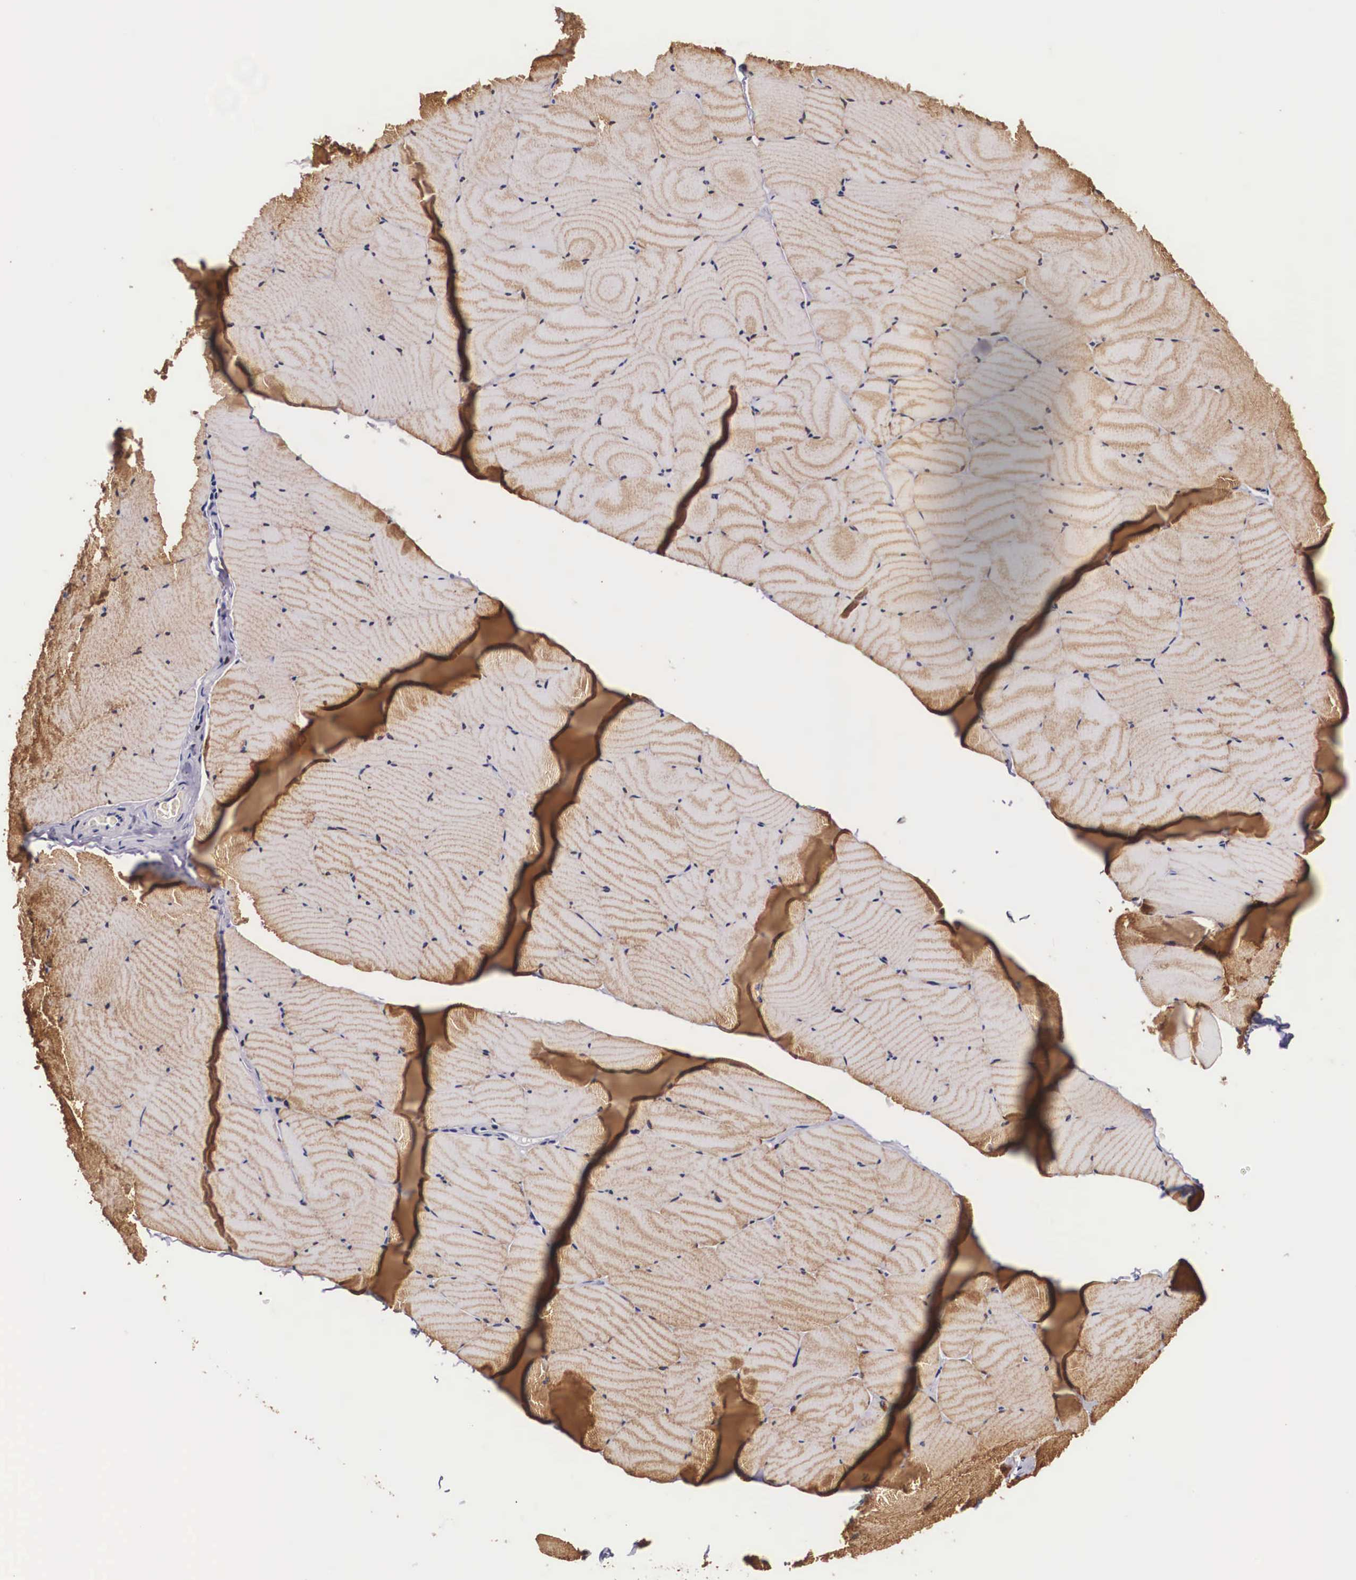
{"staining": {"intensity": "strong", "quantity": ">75%", "location": "cytoplasmic/membranous"}, "tissue": "skeletal muscle", "cell_type": "Myocytes", "image_type": "normal", "snomed": [{"axis": "morphology", "description": "Normal tissue, NOS"}, {"axis": "topography", "description": "Skeletal muscle"}, {"axis": "topography", "description": "Salivary gland"}], "caption": "DAB (3,3'-diaminobenzidine) immunohistochemical staining of normal skeletal muscle exhibits strong cytoplasmic/membranous protein positivity in about >75% of myocytes. Using DAB (brown) and hematoxylin (blue) stains, captured at high magnification using brightfield microscopy.", "gene": "KHDRBS3", "patient": {"sex": "male", "age": 62}}